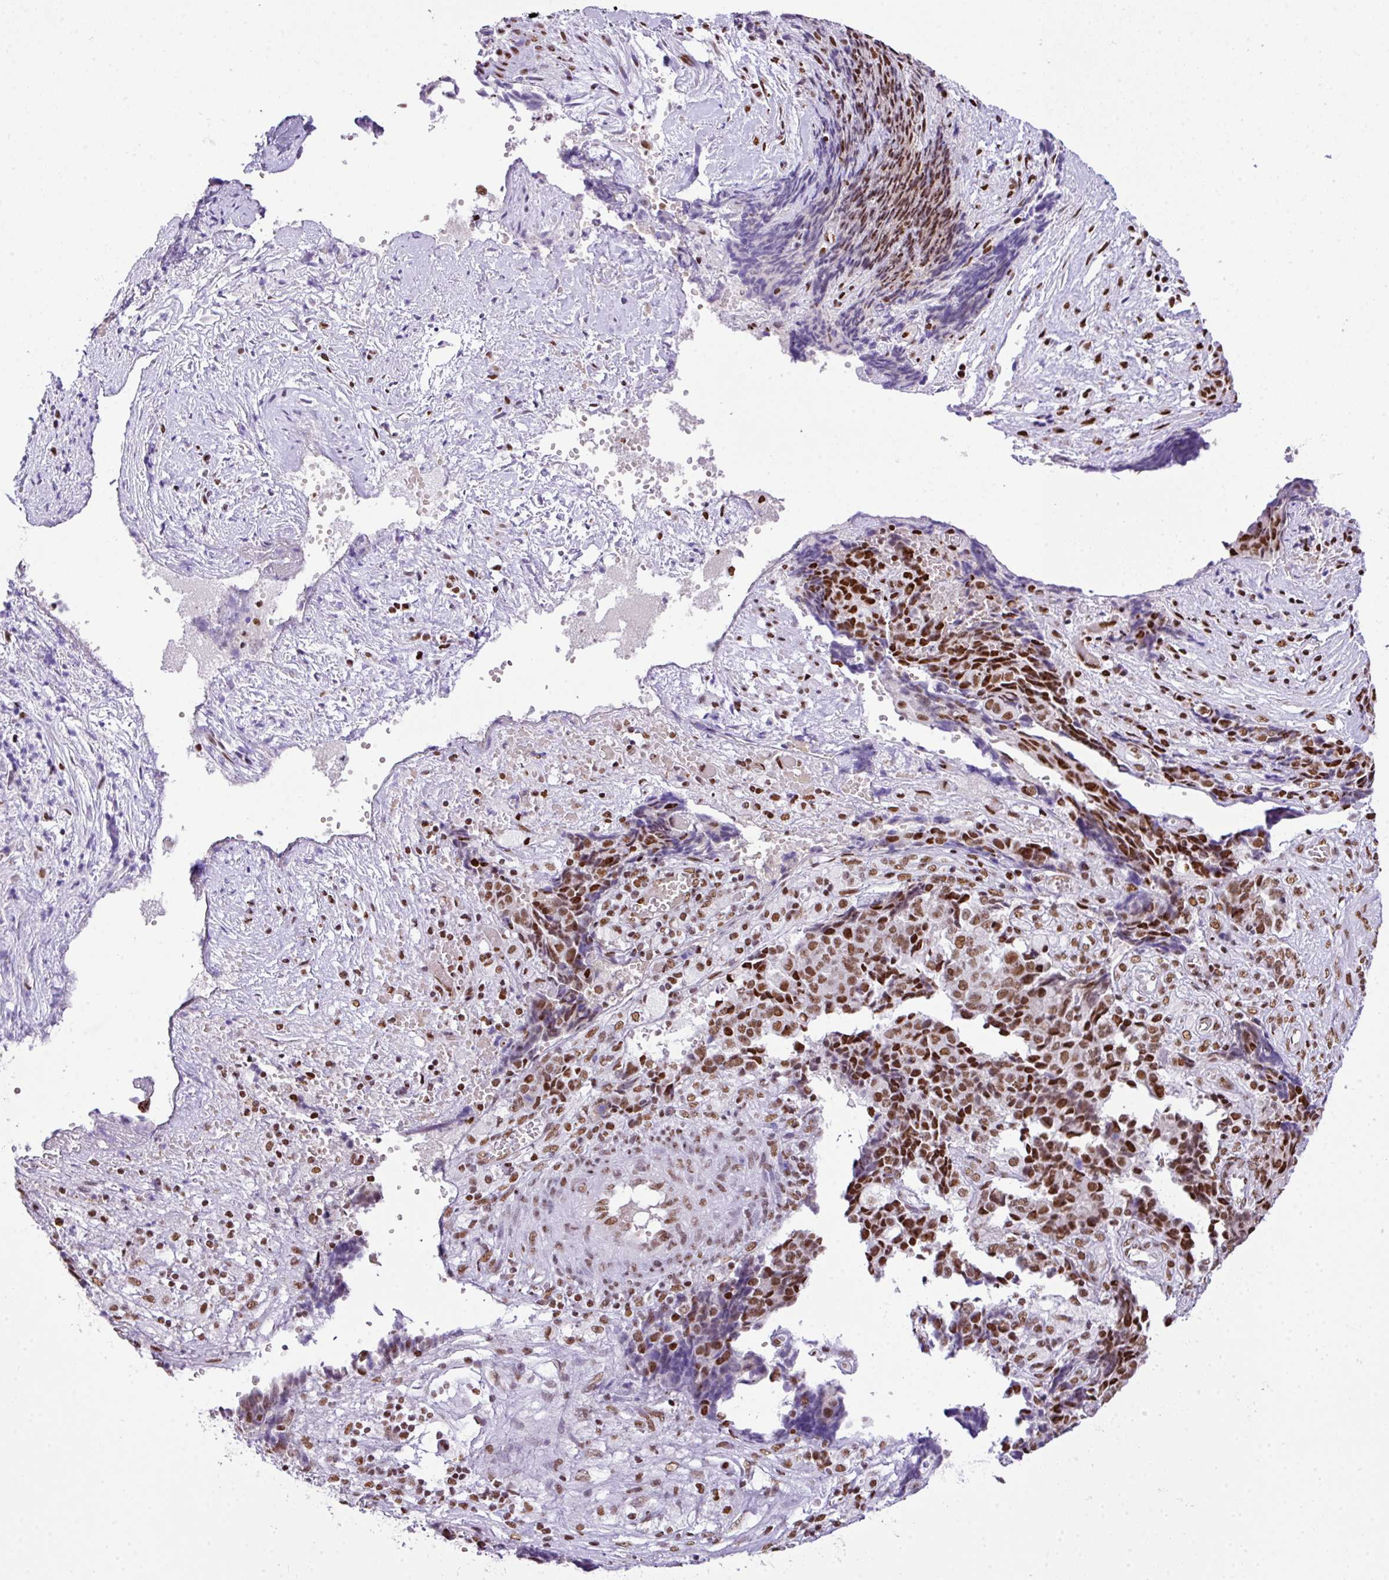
{"staining": {"intensity": "moderate", "quantity": "25%-75%", "location": "nuclear"}, "tissue": "ovarian cancer", "cell_type": "Tumor cells", "image_type": "cancer", "snomed": [{"axis": "morphology", "description": "Carcinoma, endometroid"}, {"axis": "topography", "description": "Ovary"}], "caption": "A high-resolution photomicrograph shows immunohistochemistry staining of ovarian cancer, which exhibits moderate nuclear expression in about 25%-75% of tumor cells.", "gene": "RARG", "patient": {"sex": "female", "age": 42}}